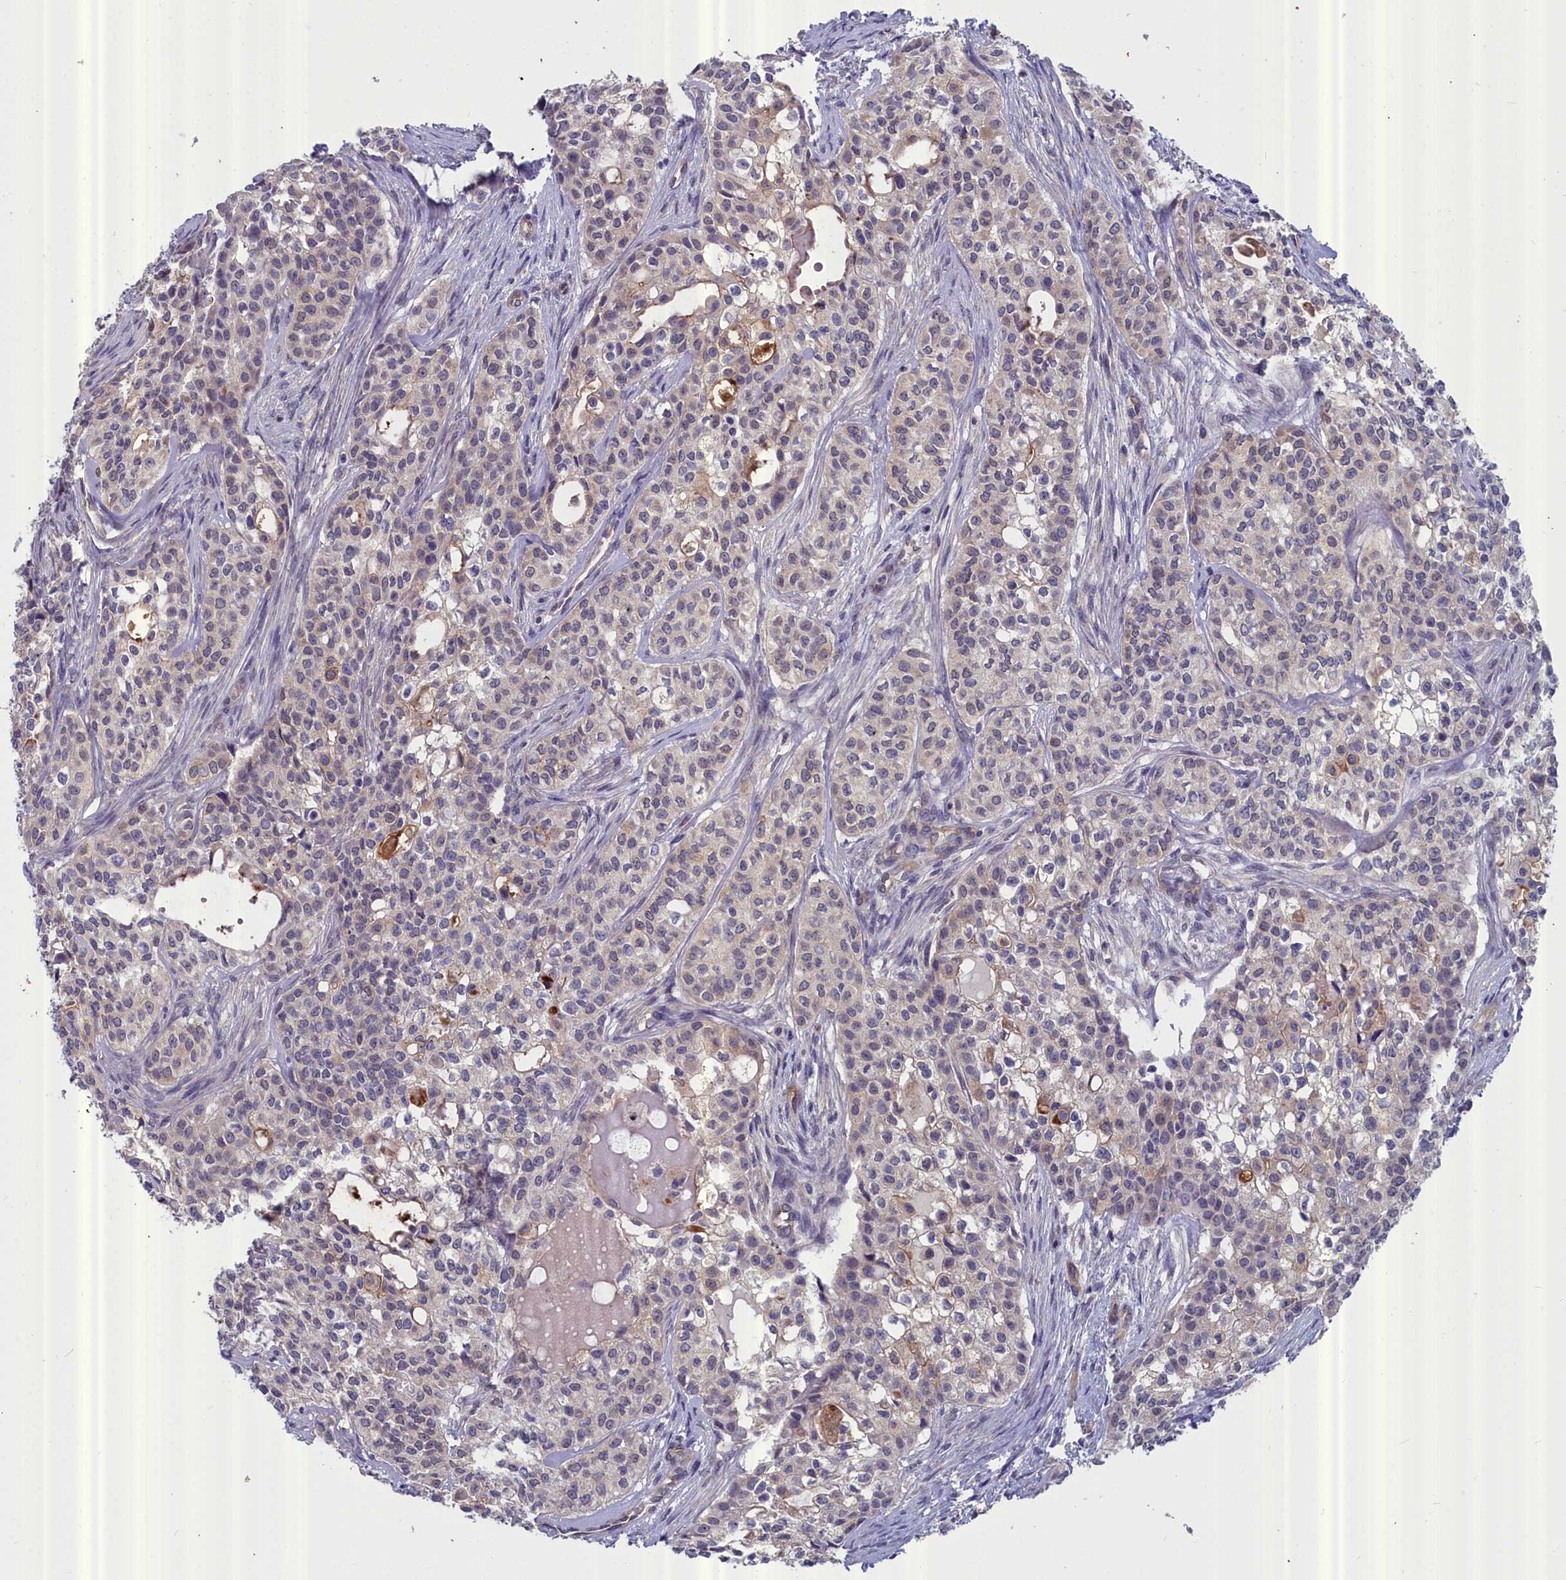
{"staining": {"intensity": "weak", "quantity": "<25%", "location": "cytoplasmic/membranous"}, "tissue": "head and neck cancer", "cell_type": "Tumor cells", "image_type": "cancer", "snomed": [{"axis": "morphology", "description": "Adenocarcinoma, NOS"}, {"axis": "topography", "description": "Head-Neck"}], "caption": "Head and neck adenocarcinoma stained for a protein using immunohistochemistry demonstrates no expression tumor cells.", "gene": "RDX", "patient": {"sex": "male", "age": 81}}